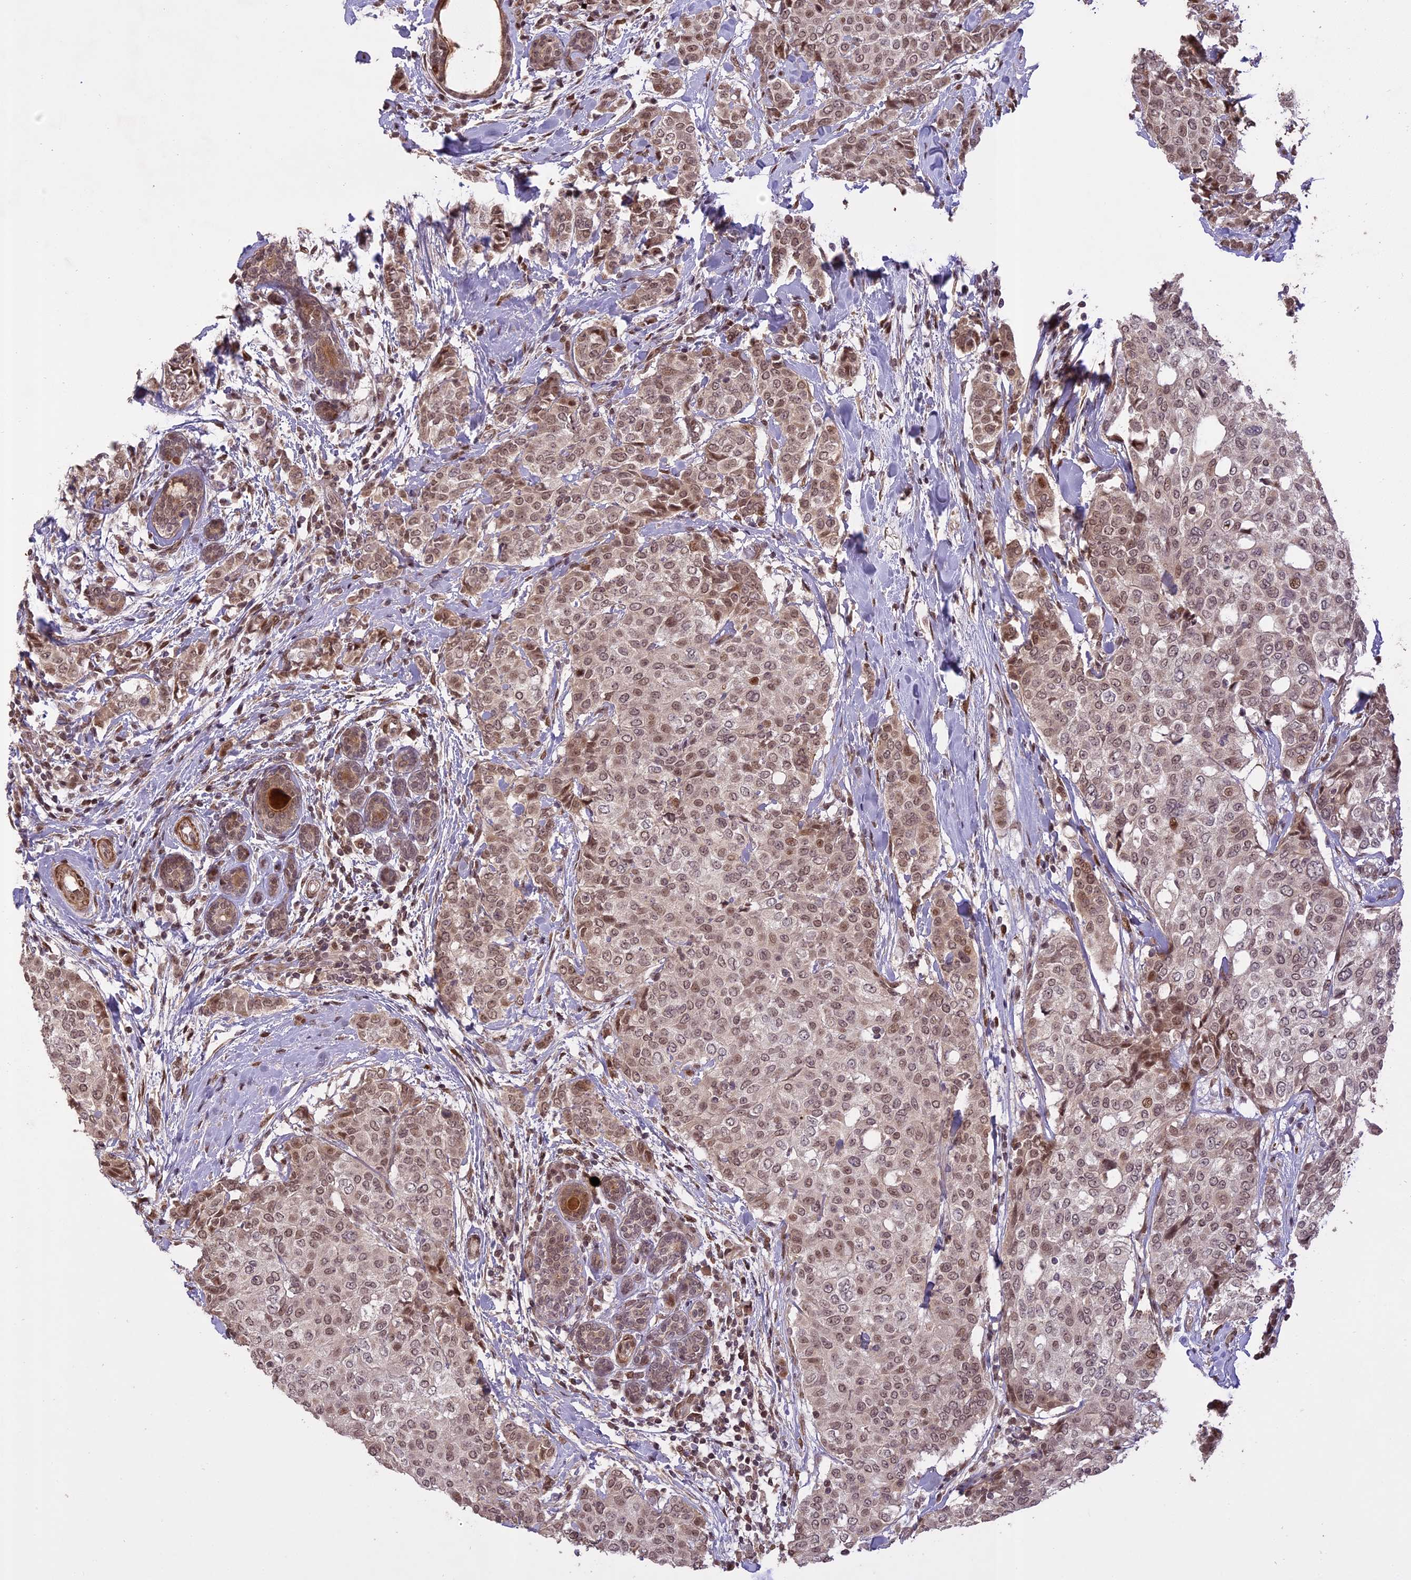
{"staining": {"intensity": "moderate", "quantity": ">75%", "location": "nuclear"}, "tissue": "breast cancer", "cell_type": "Tumor cells", "image_type": "cancer", "snomed": [{"axis": "morphology", "description": "Lobular carcinoma"}, {"axis": "topography", "description": "Breast"}], "caption": "Breast cancer was stained to show a protein in brown. There is medium levels of moderate nuclear positivity in approximately >75% of tumor cells.", "gene": "PRELID2", "patient": {"sex": "female", "age": 51}}